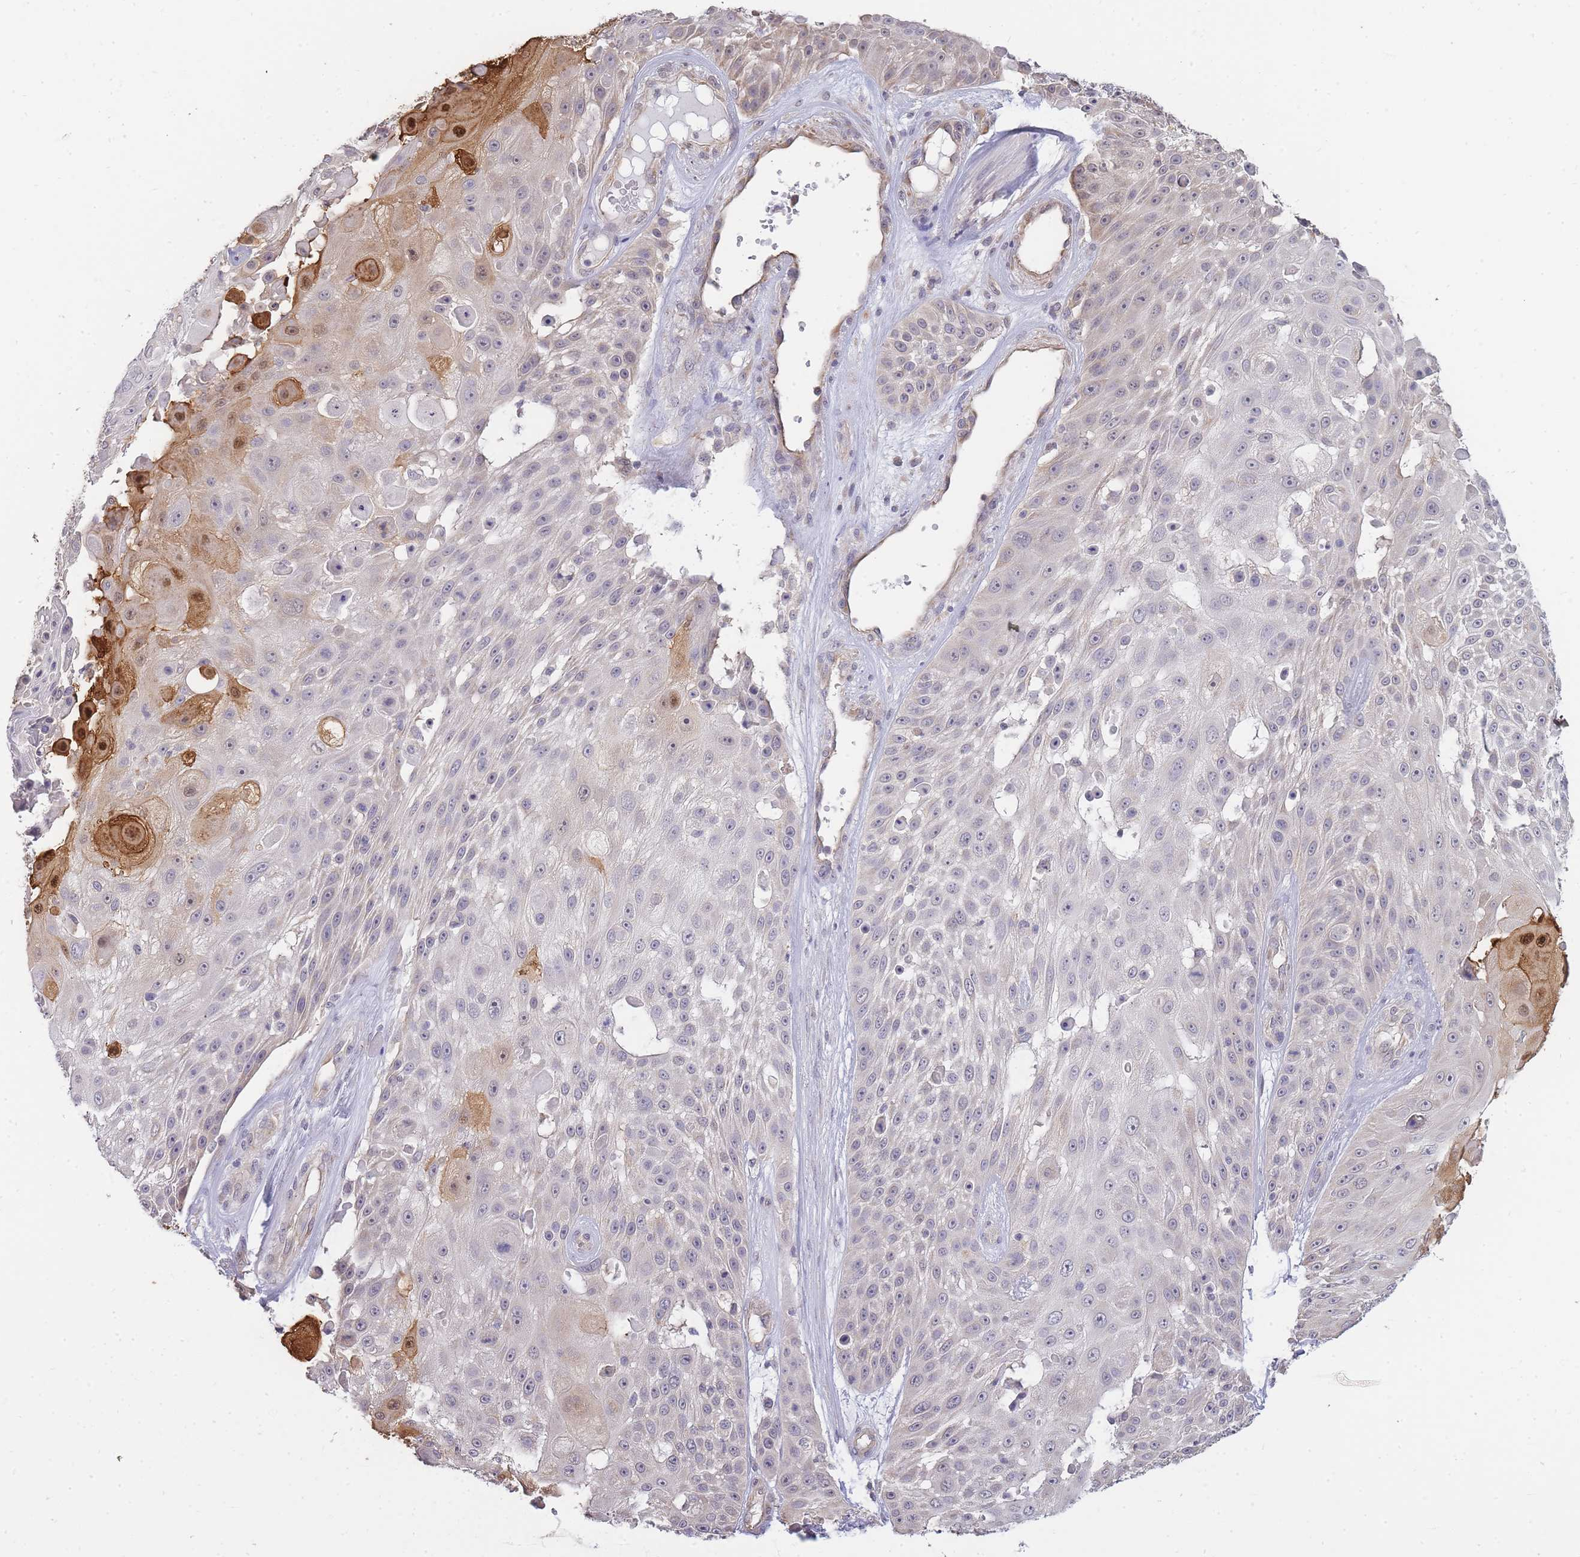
{"staining": {"intensity": "strong", "quantity": "<25%", "location": "cytoplasmic/membranous,nuclear"}, "tissue": "skin cancer", "cell_type": "Tumor cells", "image_type": "cancer", "snomed": [{"axis": "morphology", "description": "Squamous cell carcinoma, NOS"}, {"axis": "topography", "description": "Skin"}], "caption": "A medium amount of strong cytoplasmic/membranous and nuclear staining is seen in about <25% of tumor cells in skin squamous cell carcinoma tissue.", "gene": "C19orf25", "patient": {"sex": "female", "age": 86}}